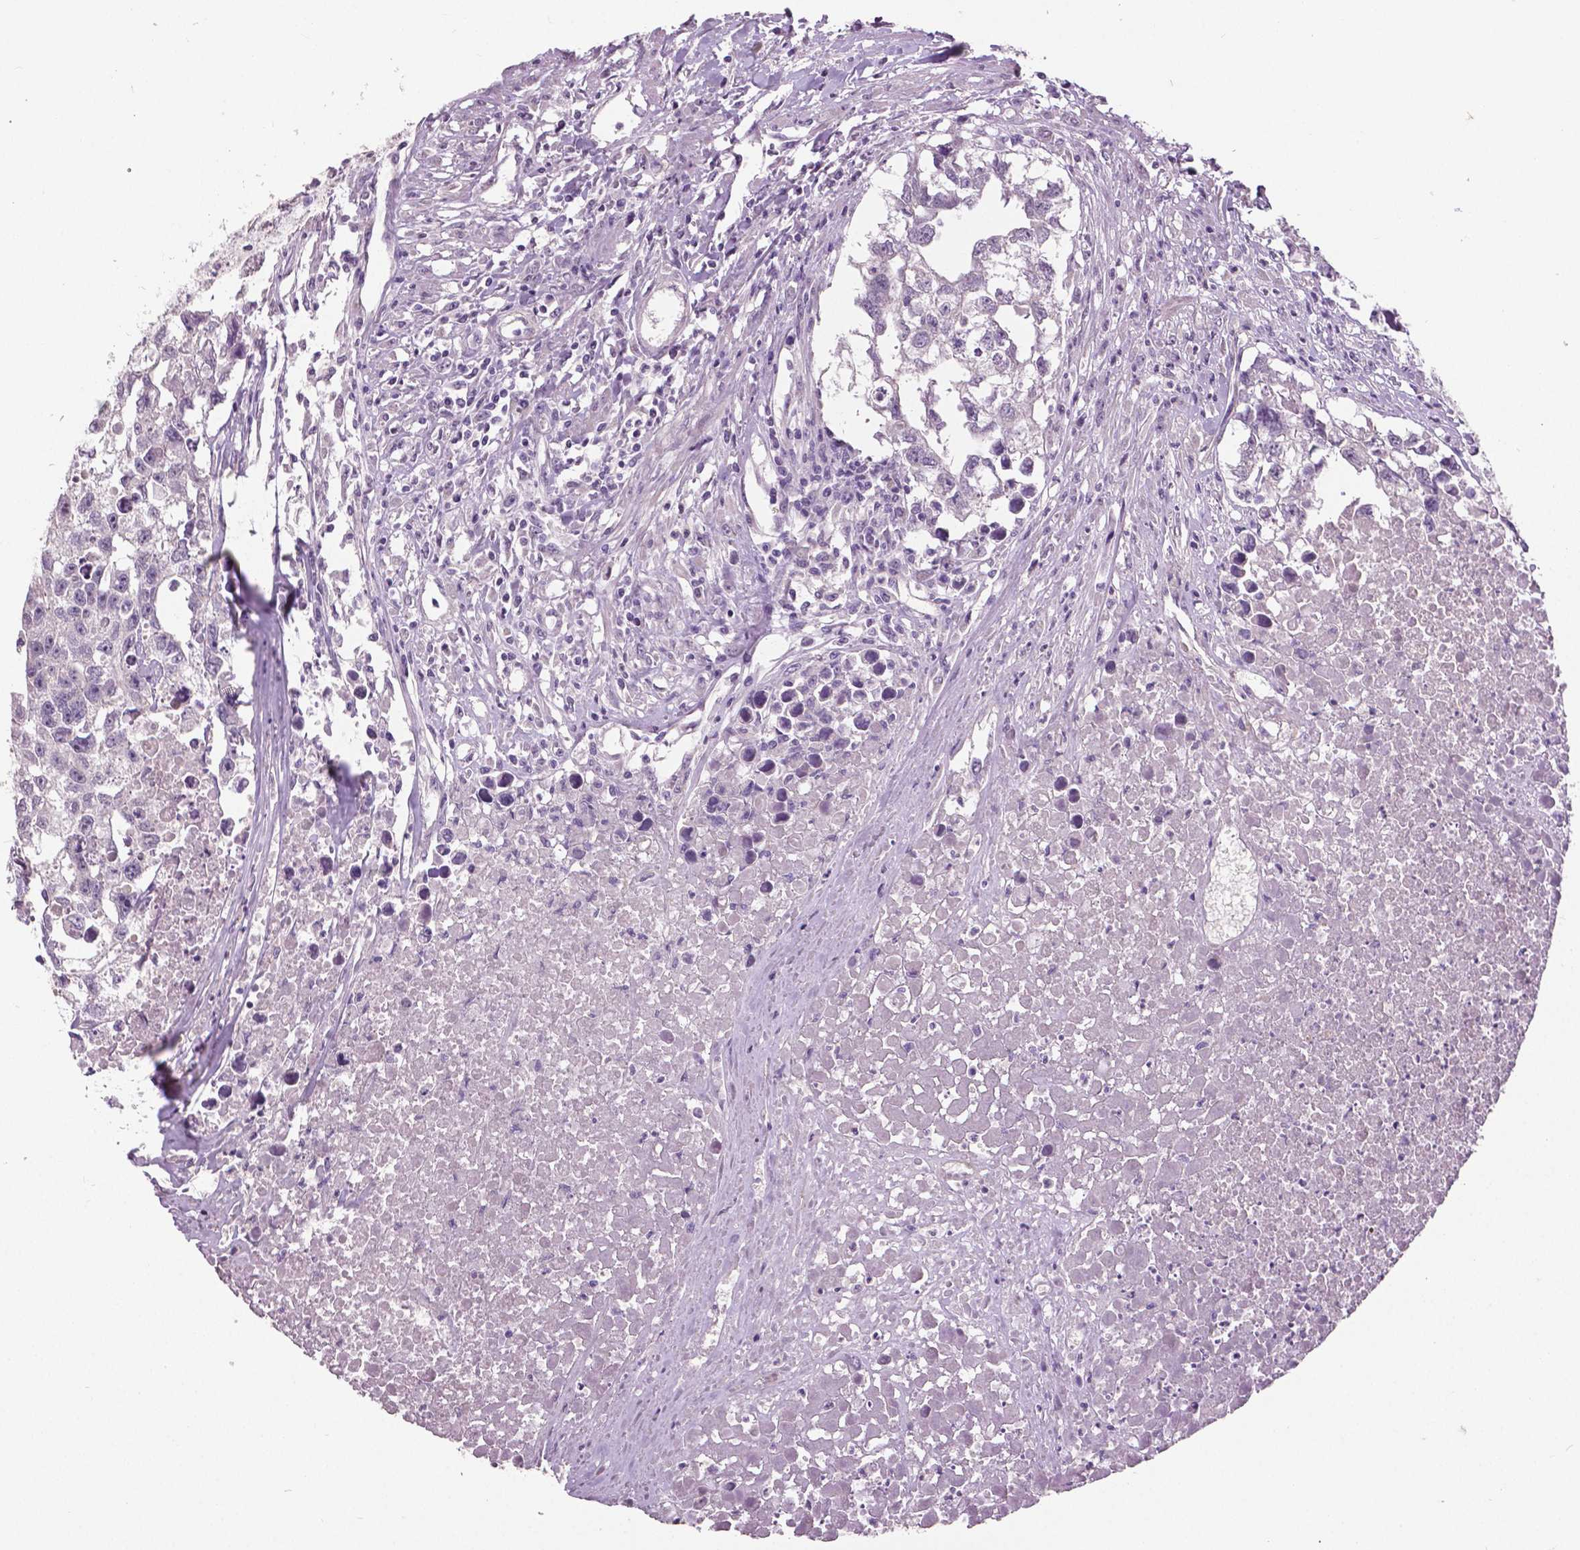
{"staining": {"intensity": "negative", "quantity": "none", "location": "none"}, "tissue": "testis cancer", "cell_type": "Tumor cells", "image_type": "cancer", "snomed": [{"axis": "morphology", "description": "Carcinoma, Embryonal, NOS"}, {"axis": "morphology", "description": "Teratoma, malignant, NOS"}, {"axis": "topography", "description": "Testis"}], "caption": "Immunohistochemistry photomicrograph of teratoma (malignant) (testis) stained for a protein (brown), which demonstrates no expression in tumor cells.", "gene": "FOXA1", "patient": {"sex": "male", "age": 44}}